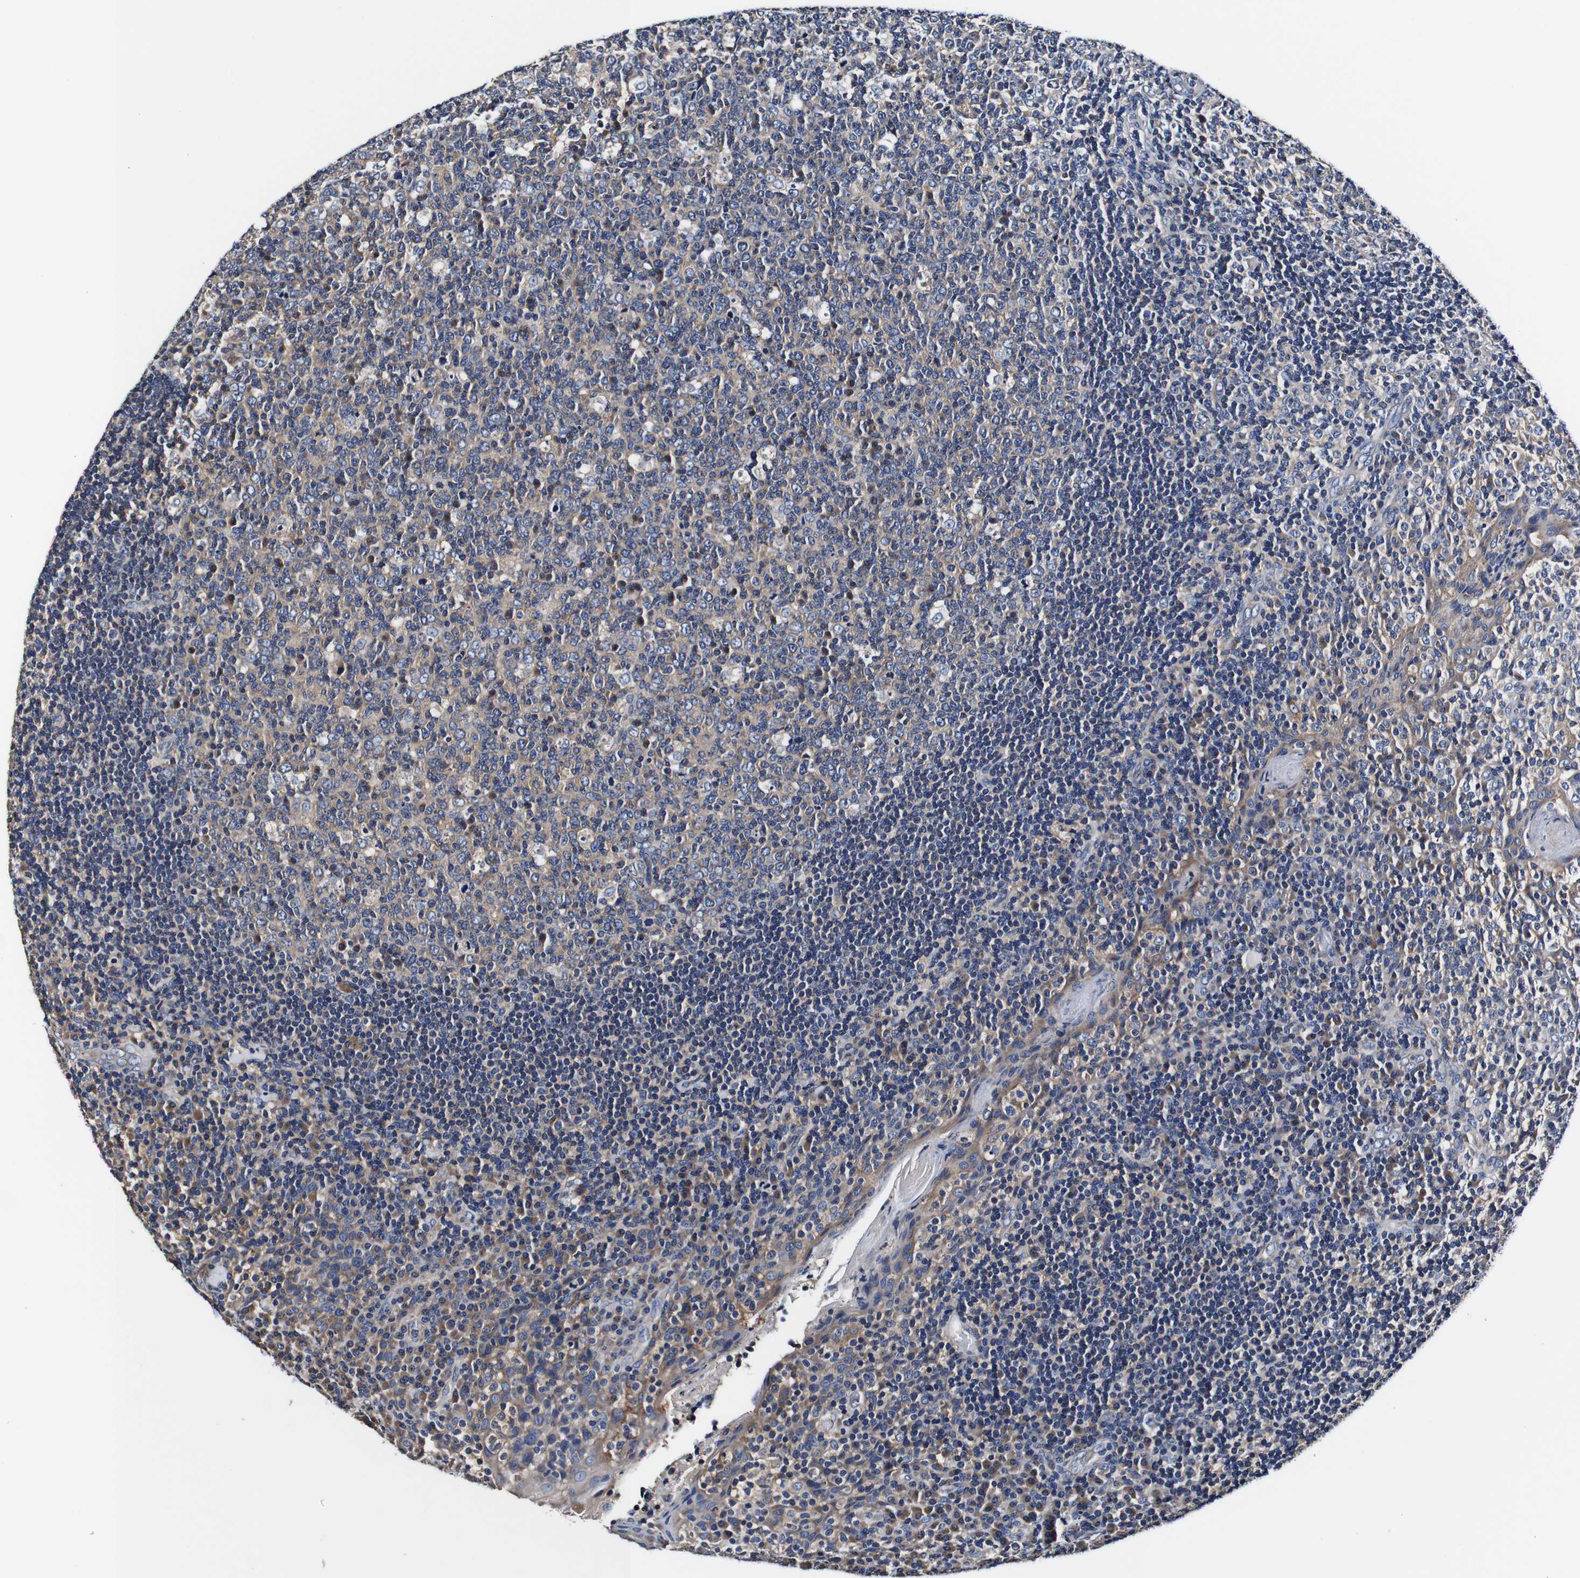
{"staining": {"intensity": "weak", "quantity": "25%-75%", "location": "cytoplasmic/membranous"}, "tissue": "tonsil", "cell_type": "Germinal center cells", "image_type": "normal", "snomed": [{"axis": "morphology", "description": "Normal tissue, NOS"}, {"axis": "topography", "description": "Tonsil"}], "caption": "Immunohistochemistry histopathology image of benign tonsil stained for a protein (brown), which exhibits low levels of weak cytoplasmic/membranous expression in about 25%-75% of germinal center cells.", "gene": "PDCD6IP", "patient": {"sex": "male", "age": 17}}